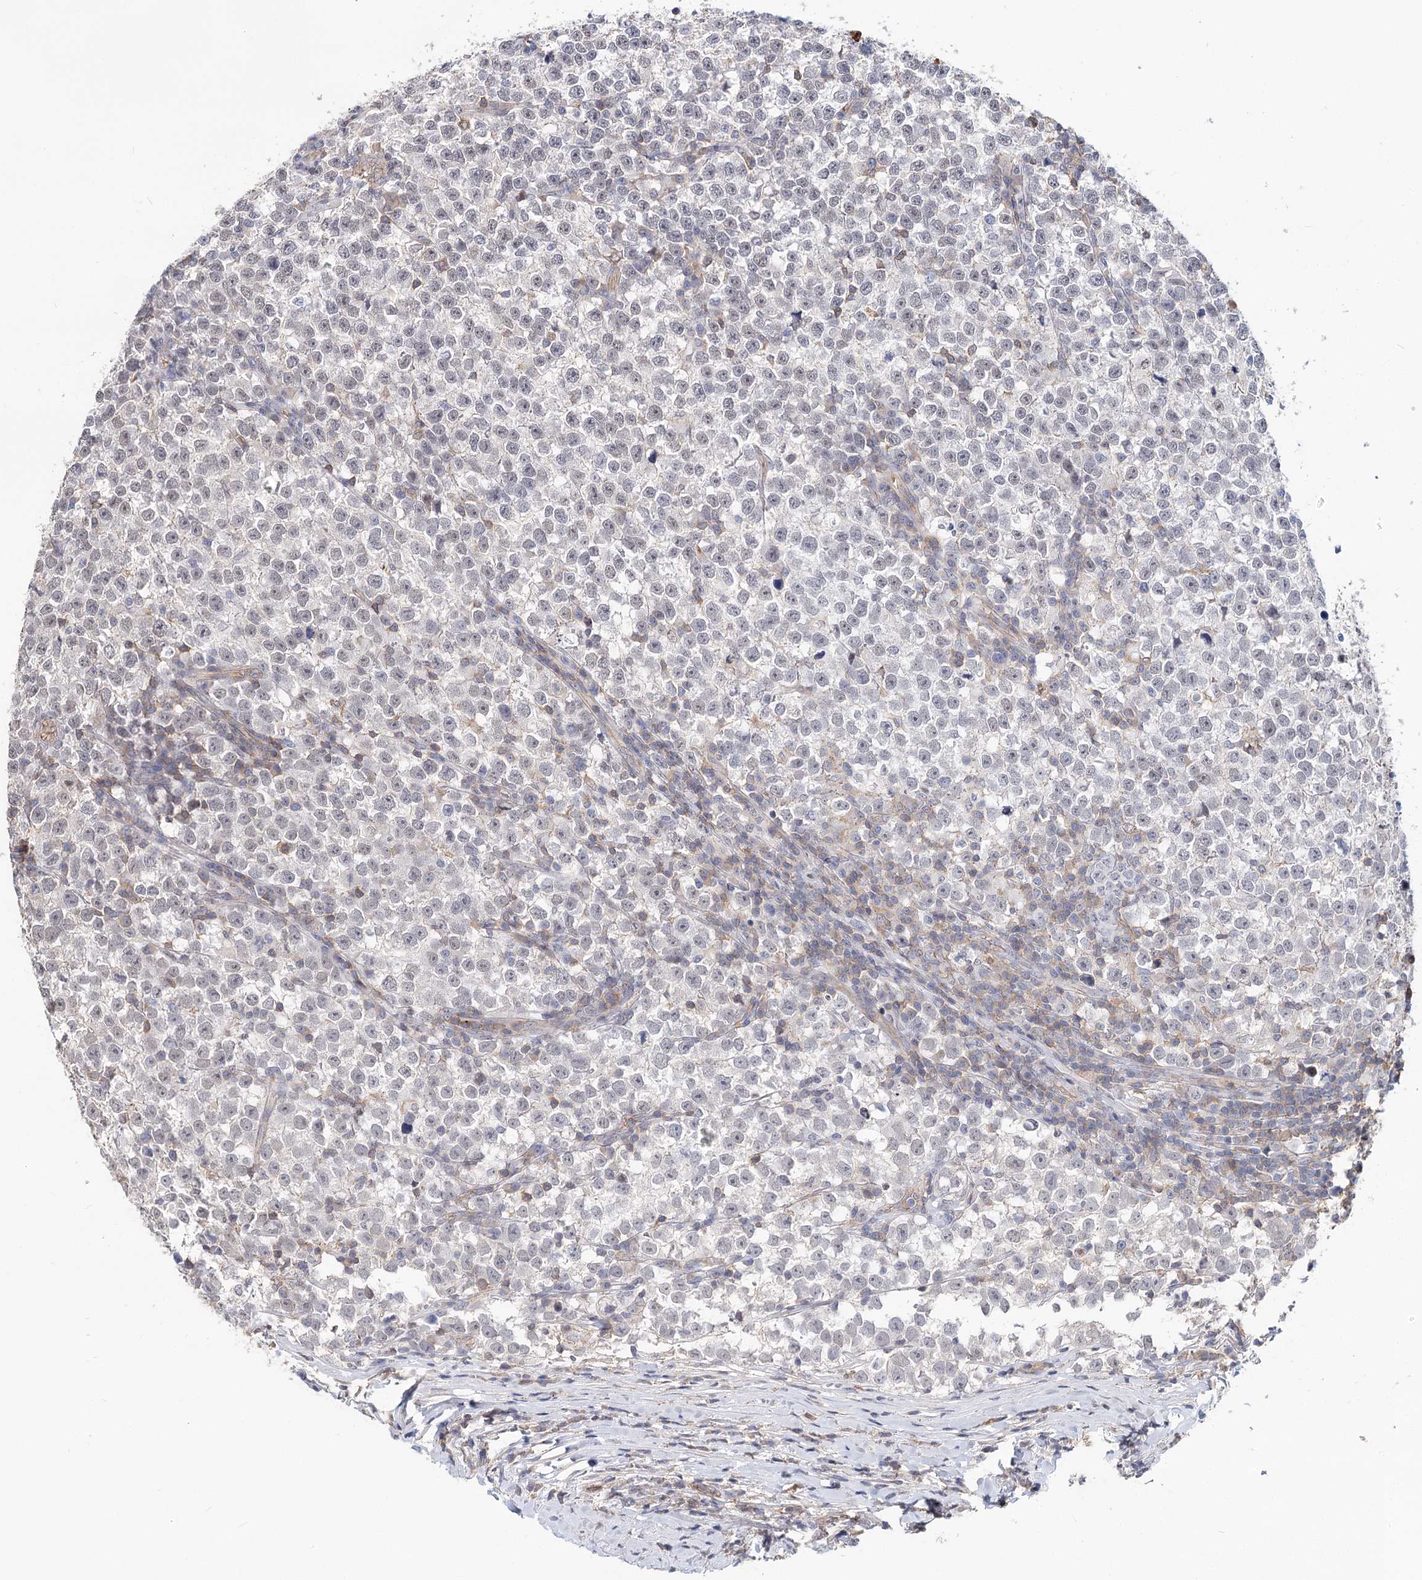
{"staining": {"intensity": "negative", "quantity": "none", "location": "none"}, "tissue": "testis cancer", "cell_type": "Tumor cells", "image_type": "cancer", "snomed": [{"axis": "morphology", "description": "Normal tissue, NOS"}, {"axis": "morphology", "description": "Seminoma, NOS"}, {"axis": "topography", "description": "Testis"}], "caption": "This is an immunohistochemistry (IHC) image of testis cancer. There is no expression in tumor cells.", "gene": "TMEM218", "patient": {"sex": "male", "age": 43}}